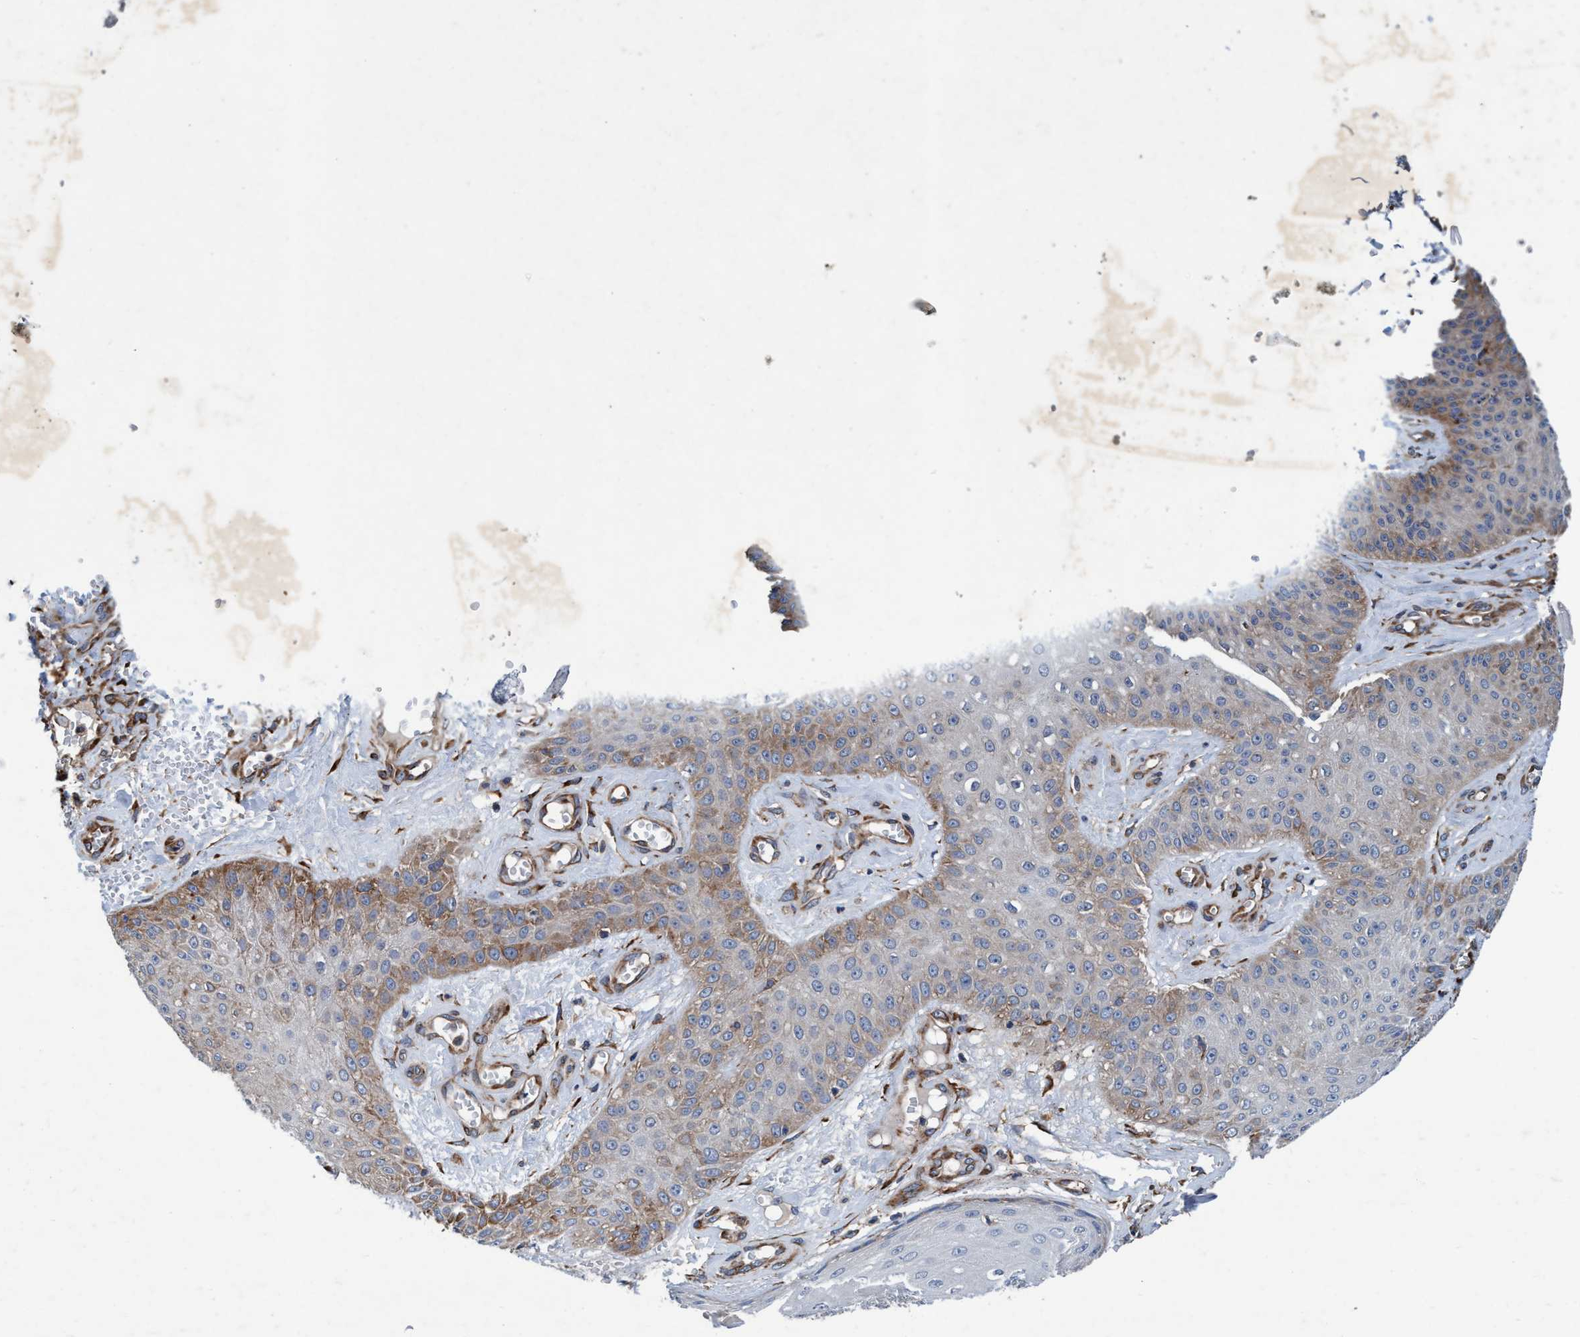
{"staining": {"intensity": "weak", "quantity": "<25%", "location": "cytoplasmic/membranous"}, "tissue": "skin cancer", "cell_type": "Tumor cells", "image_type": "cancer", "snomed": [{"axis": "morphology", "description": "Squamous cell carcinoma, NOS"}, {"axis": "topography", "description": "Skin"}], "caption": "High power microscopy micrograph of an IHC histopathology image of squamous cell carcinoma (skin), revealing no significant staining in tumor cells. (Stains: DAB immunohistochemistry with hematoxylin counter stain, Microscopy: brightfield microscopy at high magnification).", "gene": "ENDOG", "patient": {"sex": "male", "age": 74}}